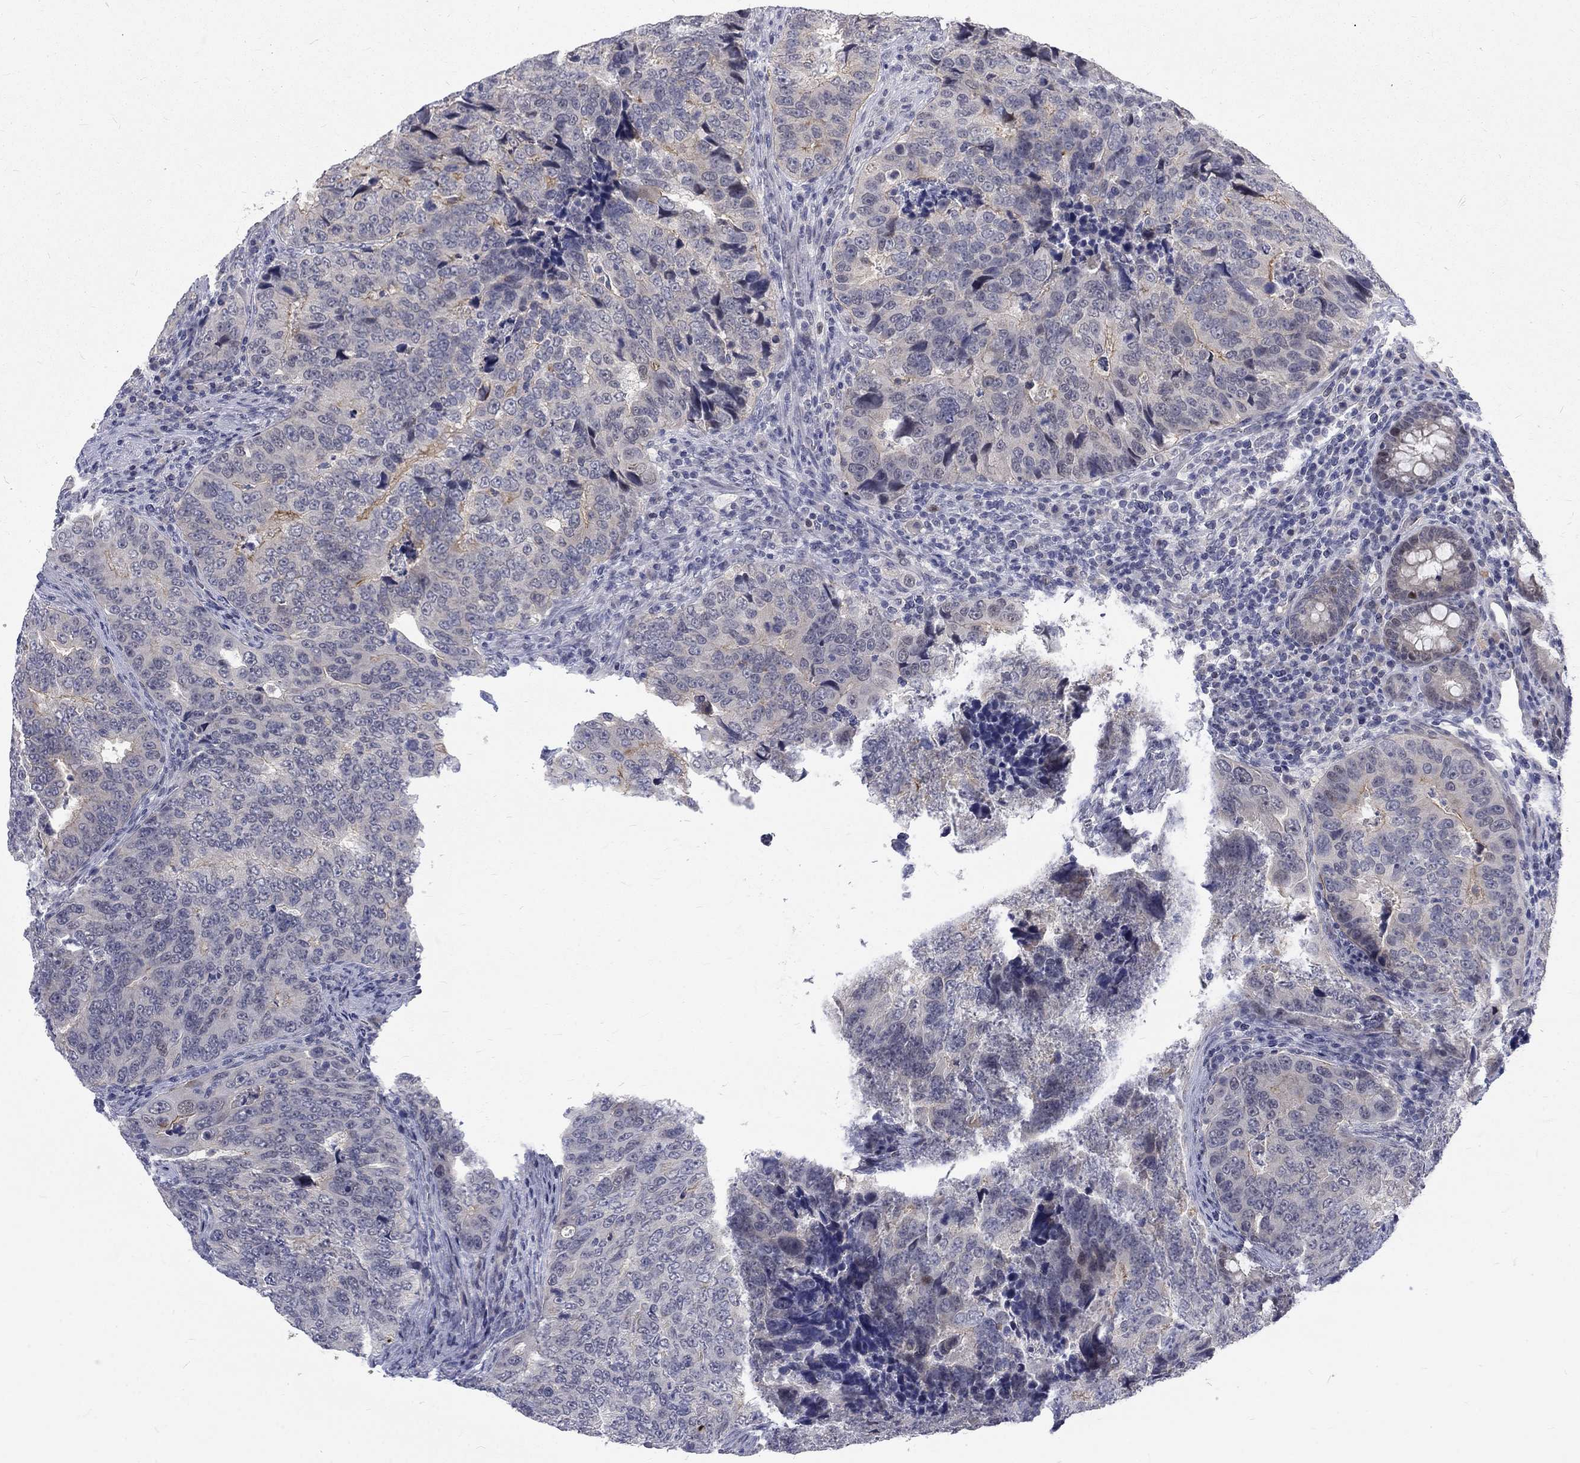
{"staining": {"intensity": "negative", "quantity": "none", "location": "none"}, "tissue": "colorectal cancer", "cell_type": "Tumor cells", "image_type": "cancer", "snomed": [{"axis": "morphology", "description": "Adenocarcinoma, NOS"}, {"axis": "topography", "description": "Colon"}], "caption": "Human colorectal adenocarcinoma stained for a protein using IHC shows no staining in tumor cells.", "gene": "PHKA1", "patient": {"sex": "female", "age": 72}}